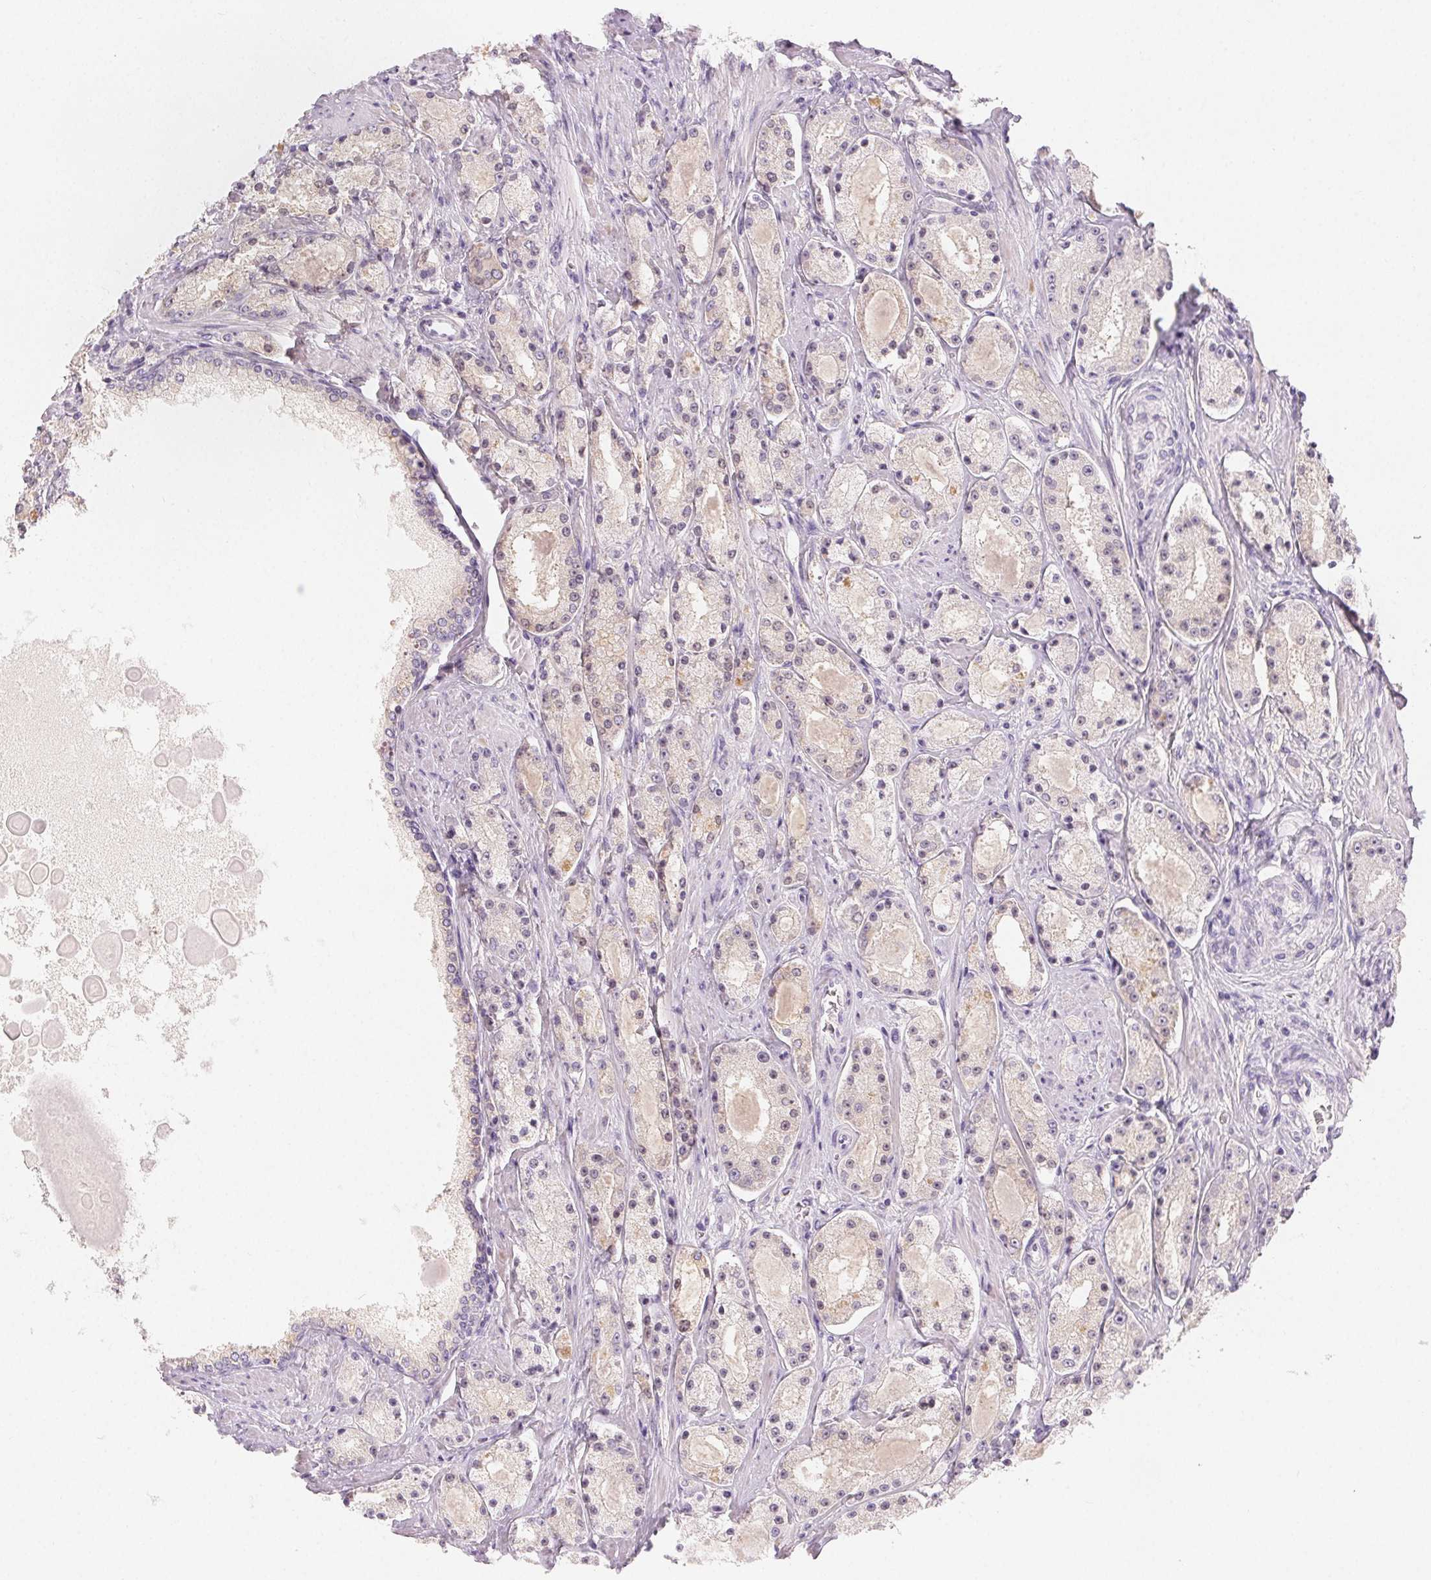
{"staining": {"intensity": "weak", "quantity": "<25%", "location": "cytoplasmic/membranous,nuclear"}, "tissue": "prostate cancer", "cell_type": "Tumor cells", "image_type": "cancer", "snomed": [{"axis": "morphology", "description": "Adenocarcinoma, High grade"}, {"axis": "topography", "description": "Prostate"}], "caption": "Immunohistochemistry of adenocarcinoma (high-grade) (prostate) demonstrates no positivity in tumor cells.", "gene": "MIOX", "patient": {"sex": "male", "age": 67}}